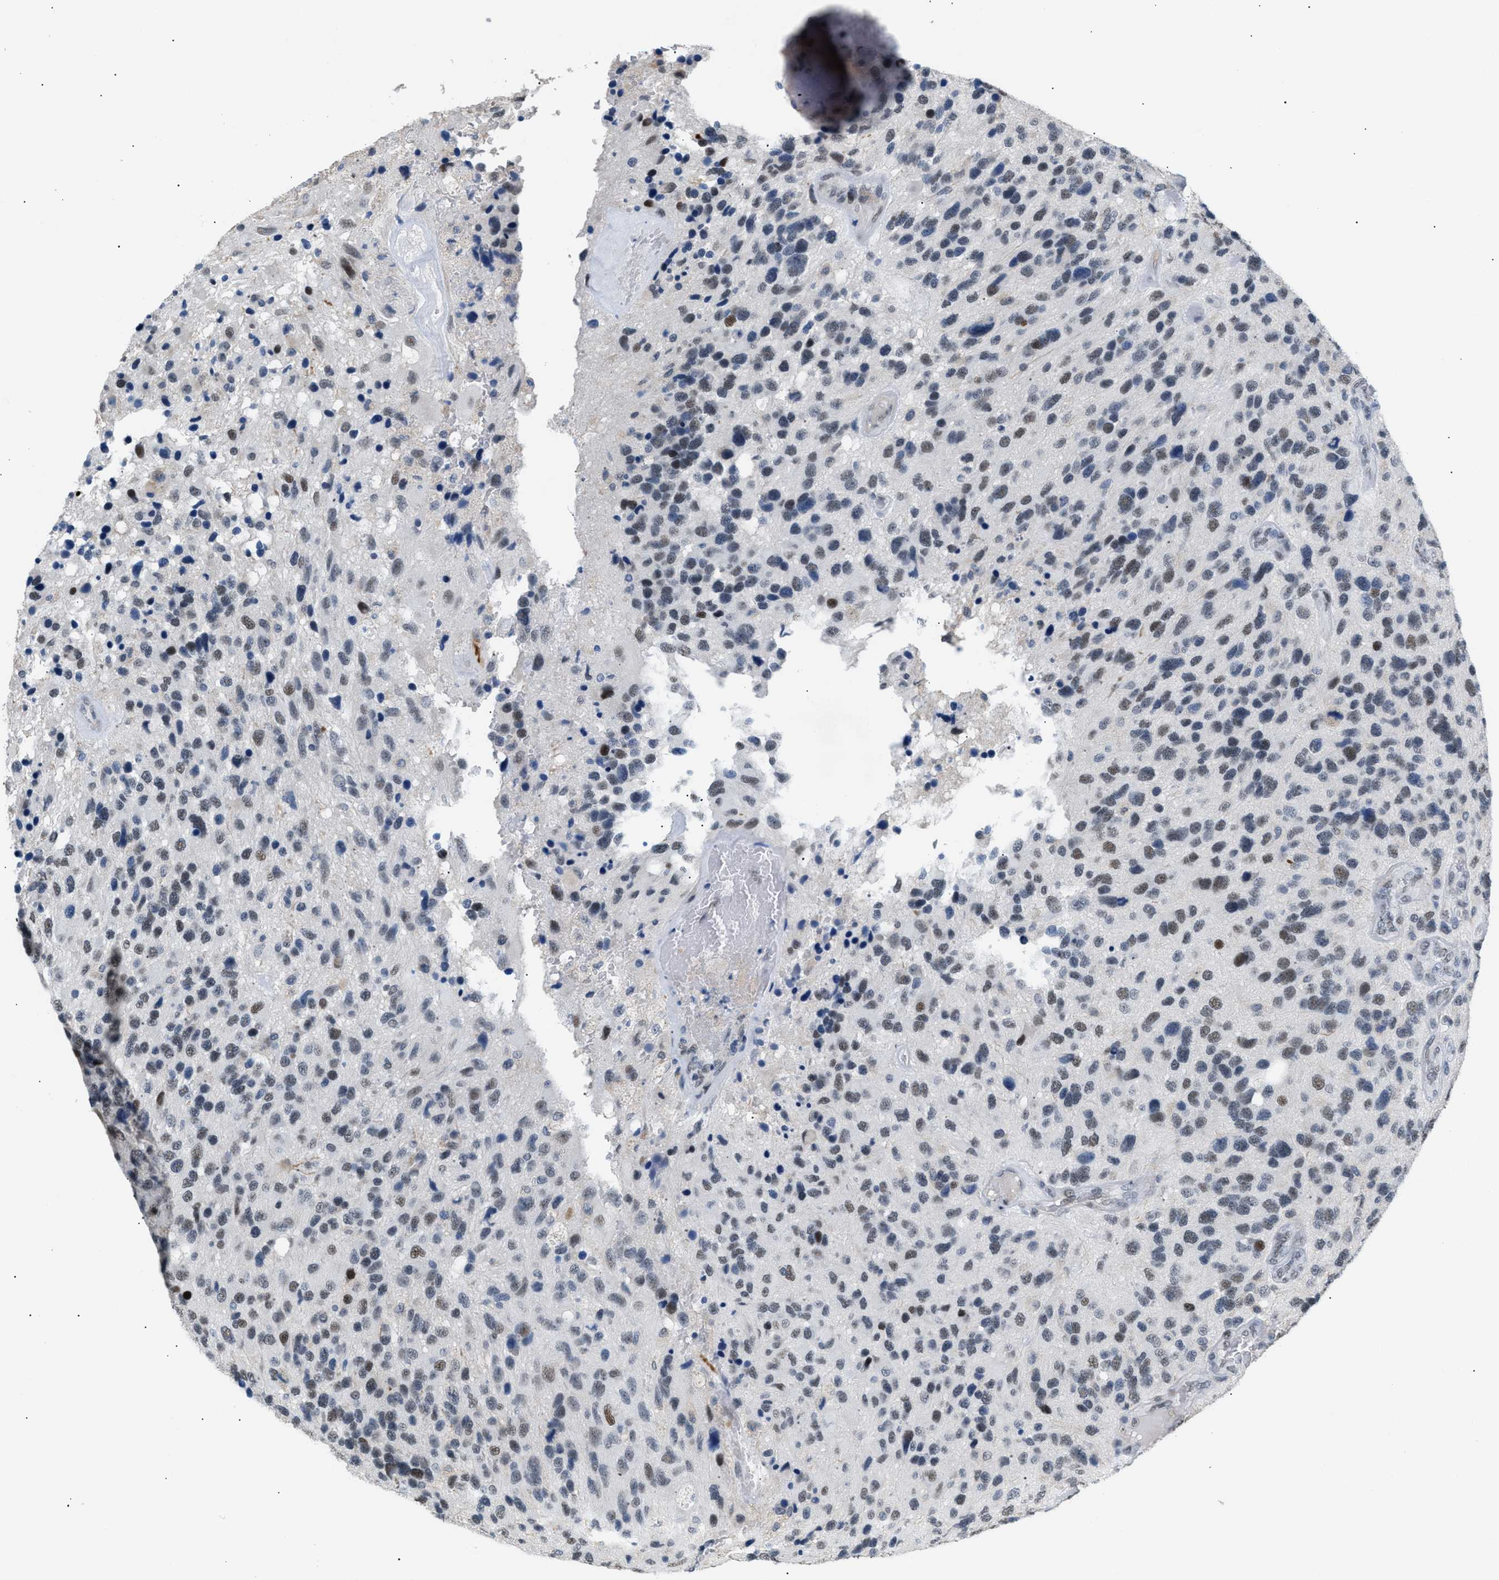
{"staining": {"intensity": "weak", "quantity": "25%-75%", "location": "nuclear"}, "tissue": "glioma", "cell_type": "Tumor cells", "image_type": "cancer", "snomed": [{"axis": "morphology", "description": "Glioma, malignant, High grade"}, {"axis": "topography", "description": "Brain"}], "caption": "Immunohistochemistry micrograph of neoplastic tissue: human malignant glioma (high-grade) stained using immunohistochemistry reveals low levels of weak protein expression localized specifically in the nuclear of tumor cells, appearing as a nuclear brown color.", "gene": "KCNC3", "patient": {"sex": "female", "age": 58}}